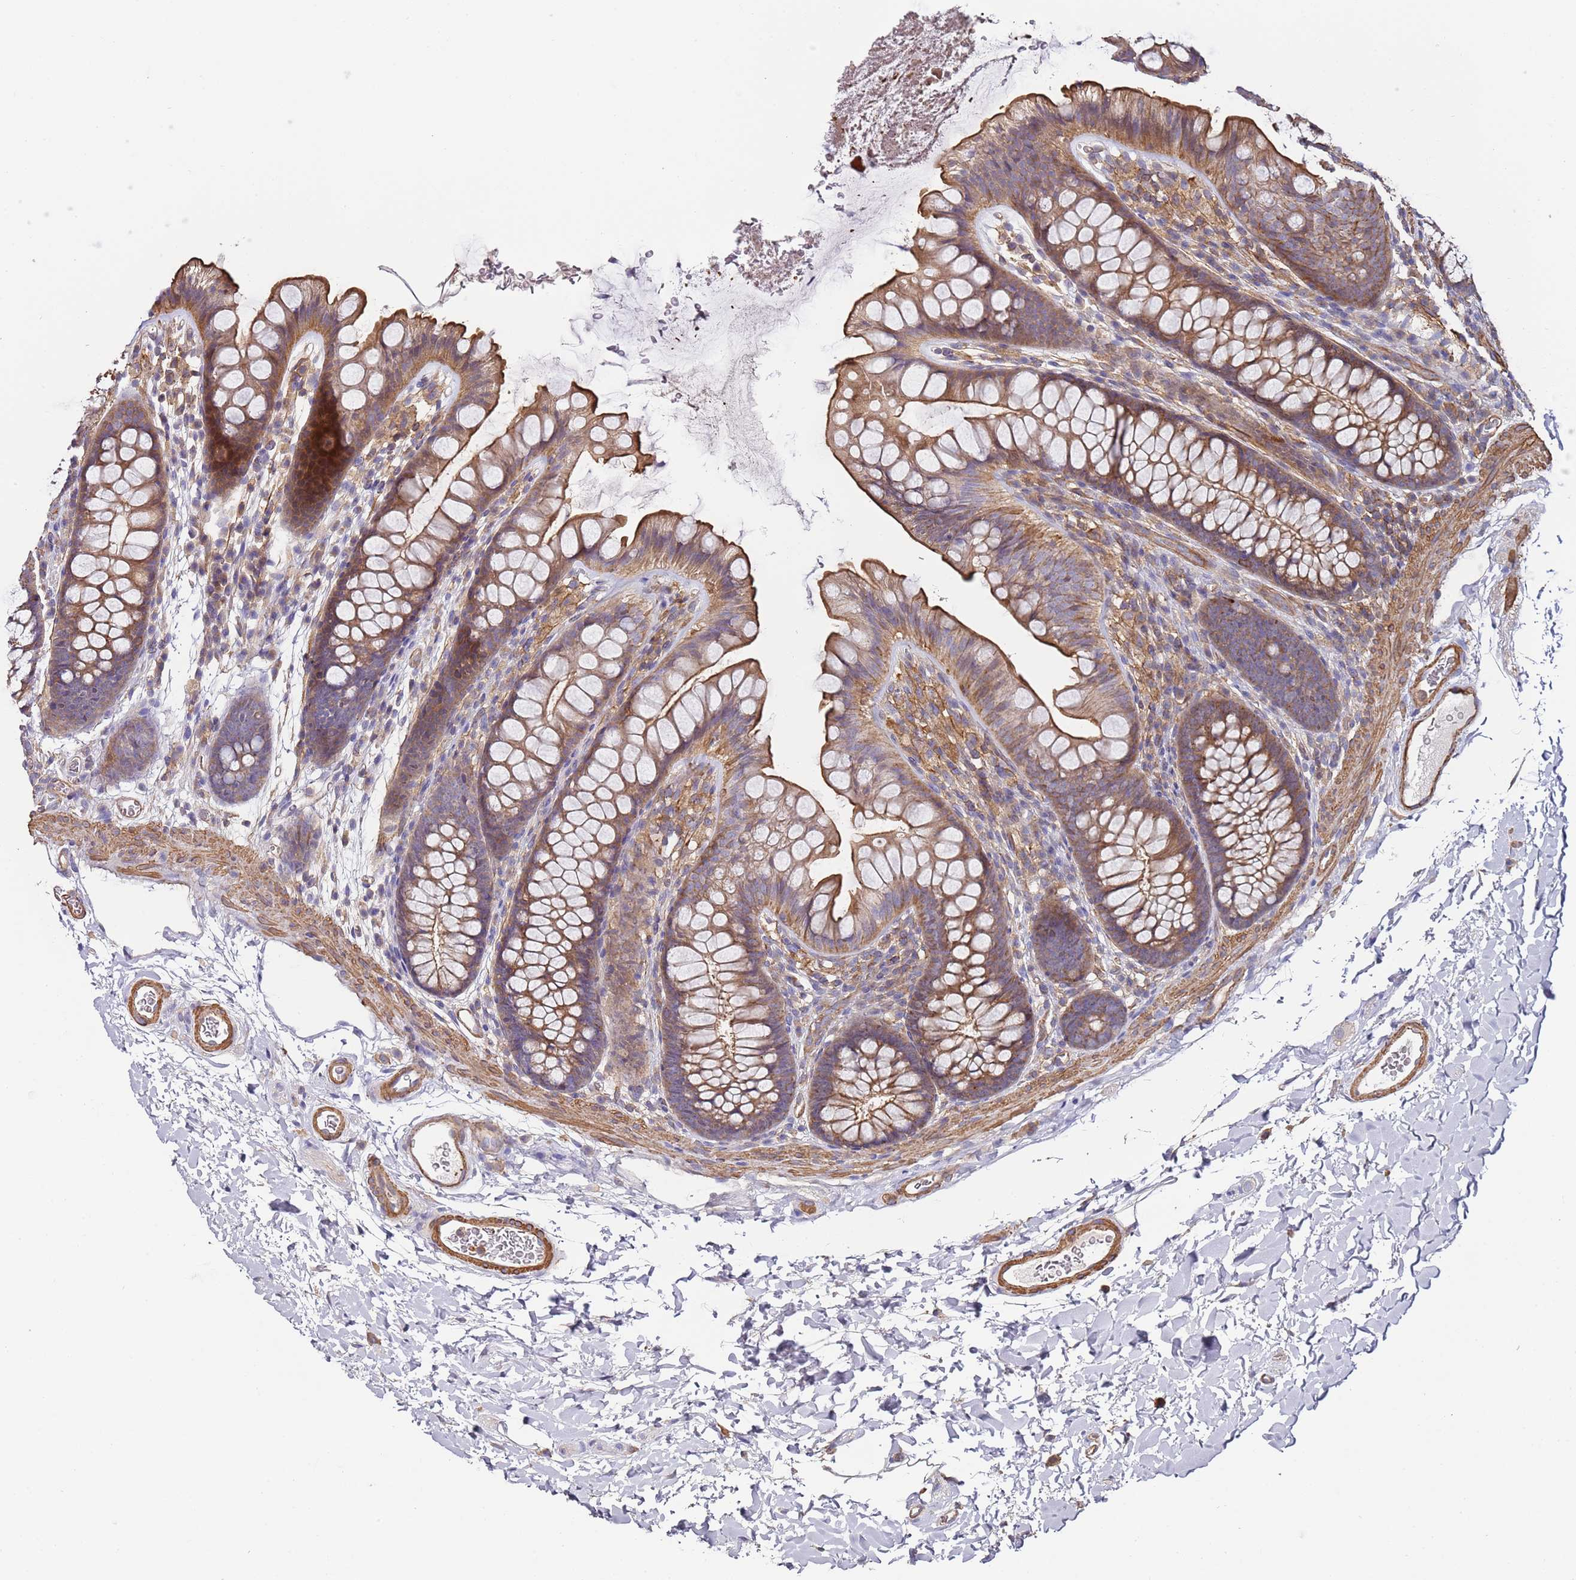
{"staining": {"intensity": "moderate", "quantity": ">75%", "location": "cytoplasmic/membranous"}, "tissue": "colon", "cell_type": "Endothelial cells", "image_type": "normal", "snomed": [{"axis": "morphology", "description": "Normal tissue, NOS"}, {"axis": "topography", "description": "Colon"}], "caption": "DAB (3,3'-diaminobenzidine) immunohistochemical staining of benign human colon shows moderate cytoplasmic/membranous protein positivity in about >75% of endothelial cells.", "gene": "CYP2U1", "patient": {"sex": "female", "age": 62}}